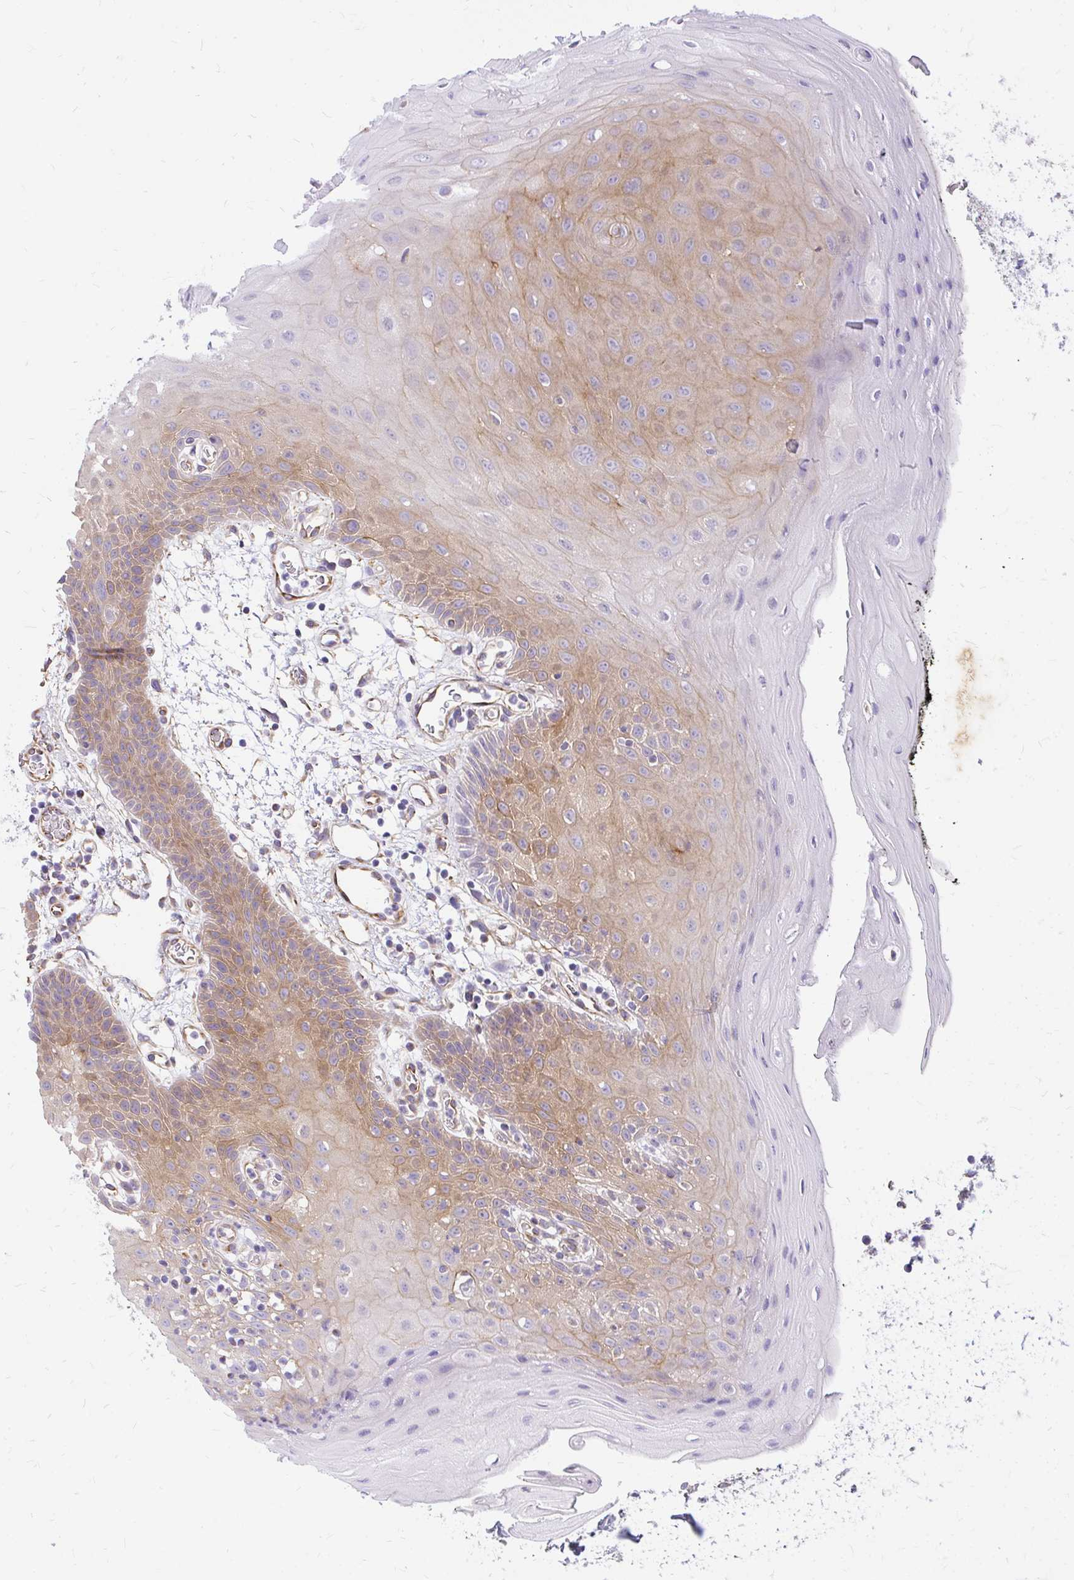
{"staining": {"intensity": "moderate", "quantity": "25%-75%", "location": "cytoplasmic/membranous"}, "tissue": "oral mucosa", "cell_type": "Squamous epithelial cells", "image_type": "normal", "snomed": [{"axis": "morphology", "description": "Normal tissue, NOS"}, {"axis": "topography", "description": "Oral tissue"}], "caption": "An IHC photomicrograph of unremarkable tissue is shown. Protein staining in brown highlights moderate cytoplasmic/membranous positivity in oral mucosa within squamous epithelial cells.", "gene": "FAM83C", "patient": {"sex": "female", "age": 59}}